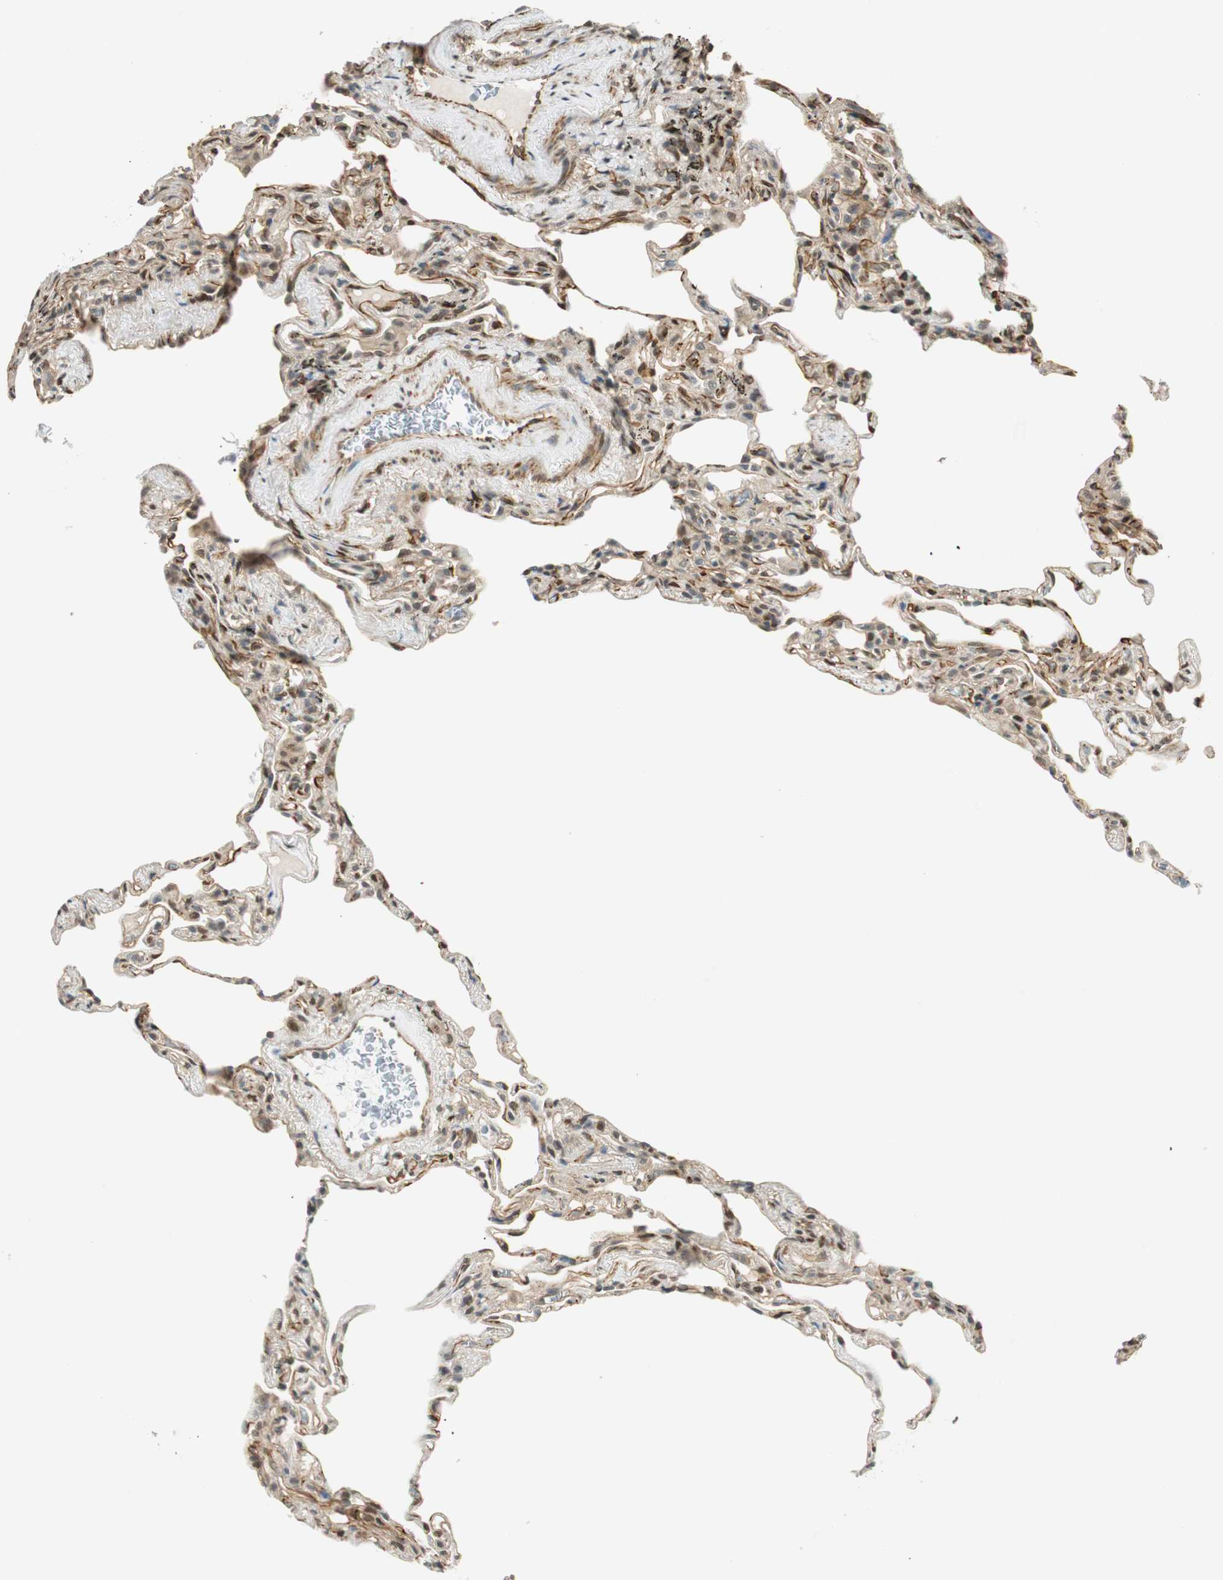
{"staining": {"intensity": "weak", "quantity": "25%-75%", "location": "cytoplasmic/membranous,nuclear"}, "tissue": "lung", "cell_type": "Alveolar cells", "image_type": "normal", "snomed": [{"axis": "morphology", "description": "Normal tissue, NOS"}, {"axis": "morphology", "description": "Inflammation, NOS"}, {"axis": "topography", "description": "Lung"}], "caption": "DAB immunohistochemical staining of benign lung demonstrates weak cytoplasmic/membranous,nuclear protein expression in about 25%-75% of alveolar cells. Ihc stains the protein of interest in brown and the nuclei are stained blue.", "gene": "NES", "patient": {"sex": "male", "age": 69}}